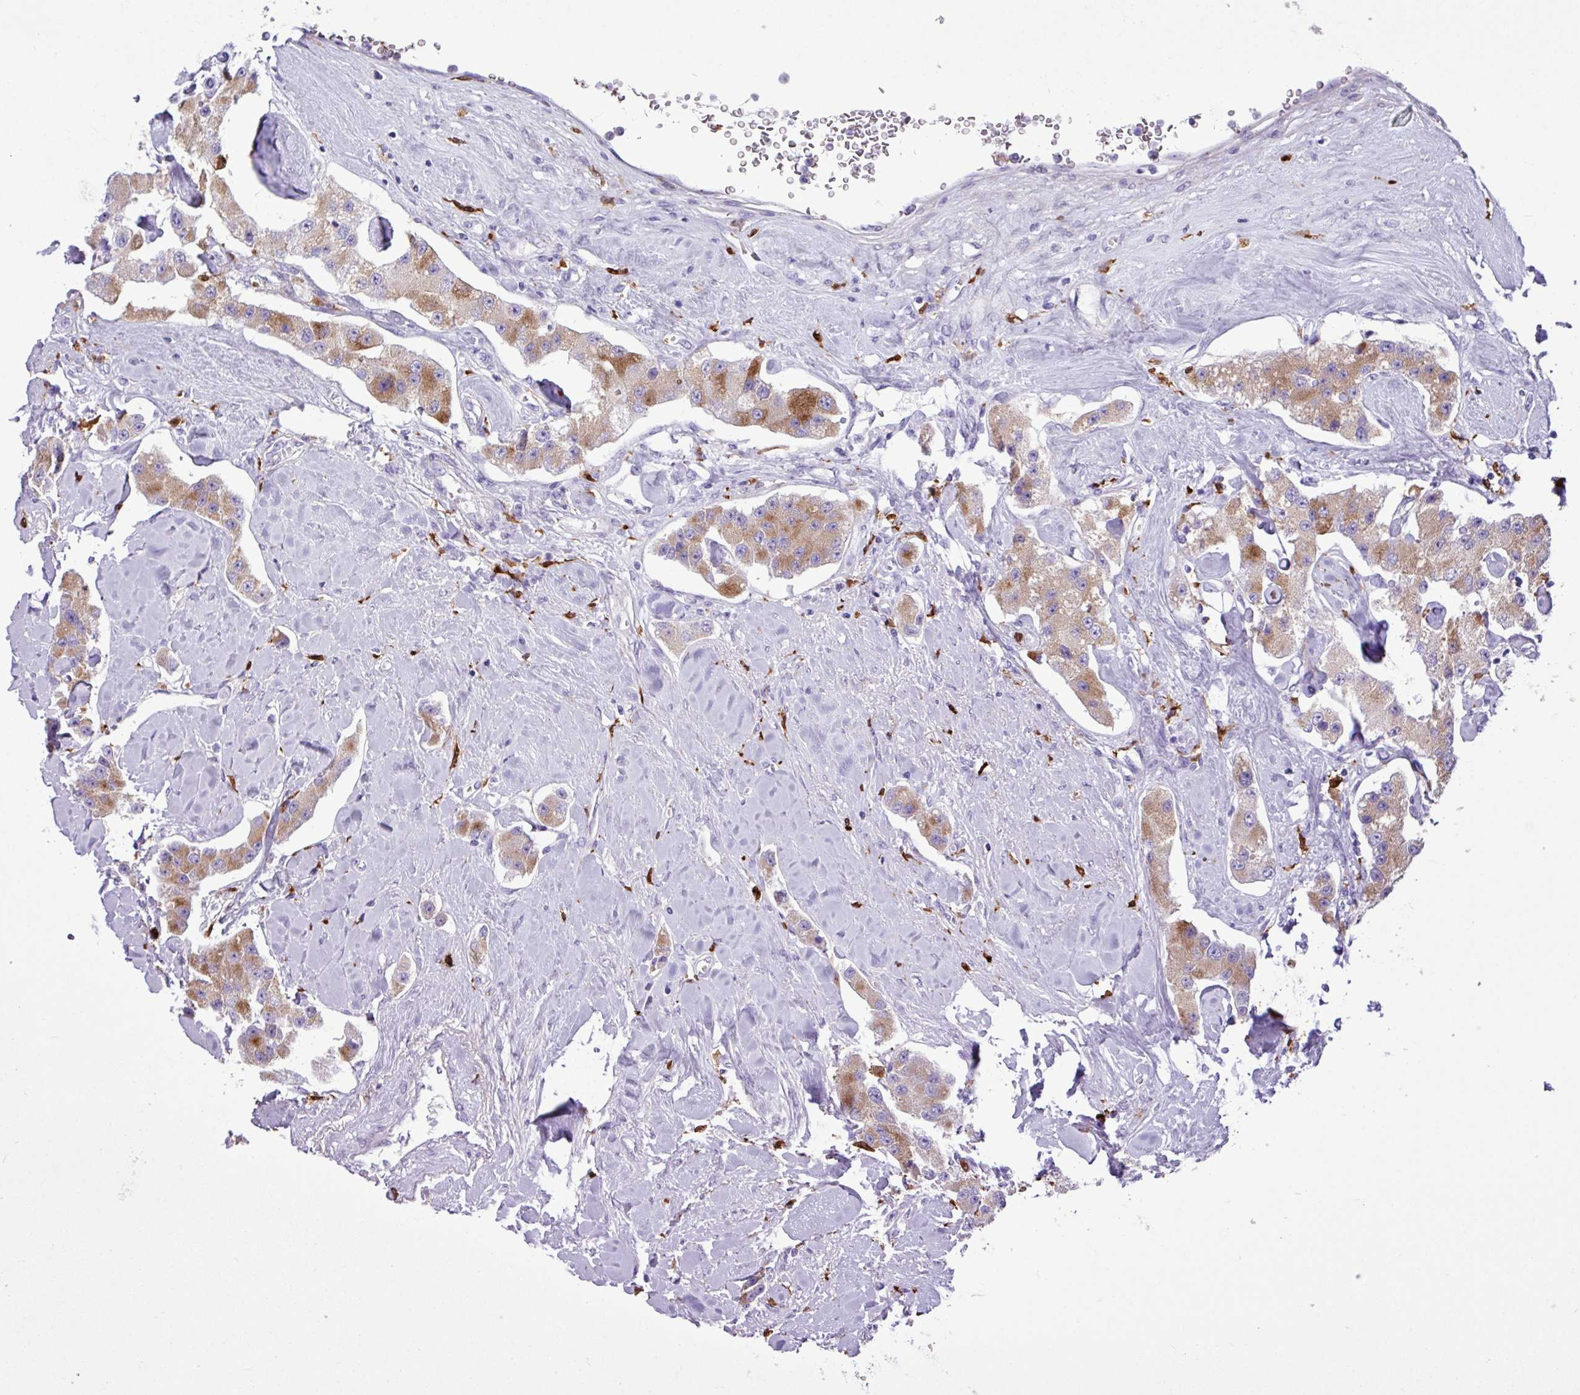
{"staining": {"intensity": "moderate", "quantity": ">75%", "location": "cytoplasmic/membranous"}, "tissue": "carcinoid", "cell_type": "Tumor cells", "image_type": "cancer", "snomed": [{"axis": "morphology", "description": "Carcinoid, malignant, NOS"}, {"axis": "topography", "description": "Pancreas"}], "caption": "IHC micrograph of human malignant carcinoid stained for a protein (brown), which exhibits medium levels of moderate cytoplasmic/membranous expression in approximately >75% of tumor cells.", "gene": "TMEM200C", "patient": {"sex": "male", "age": 41}}